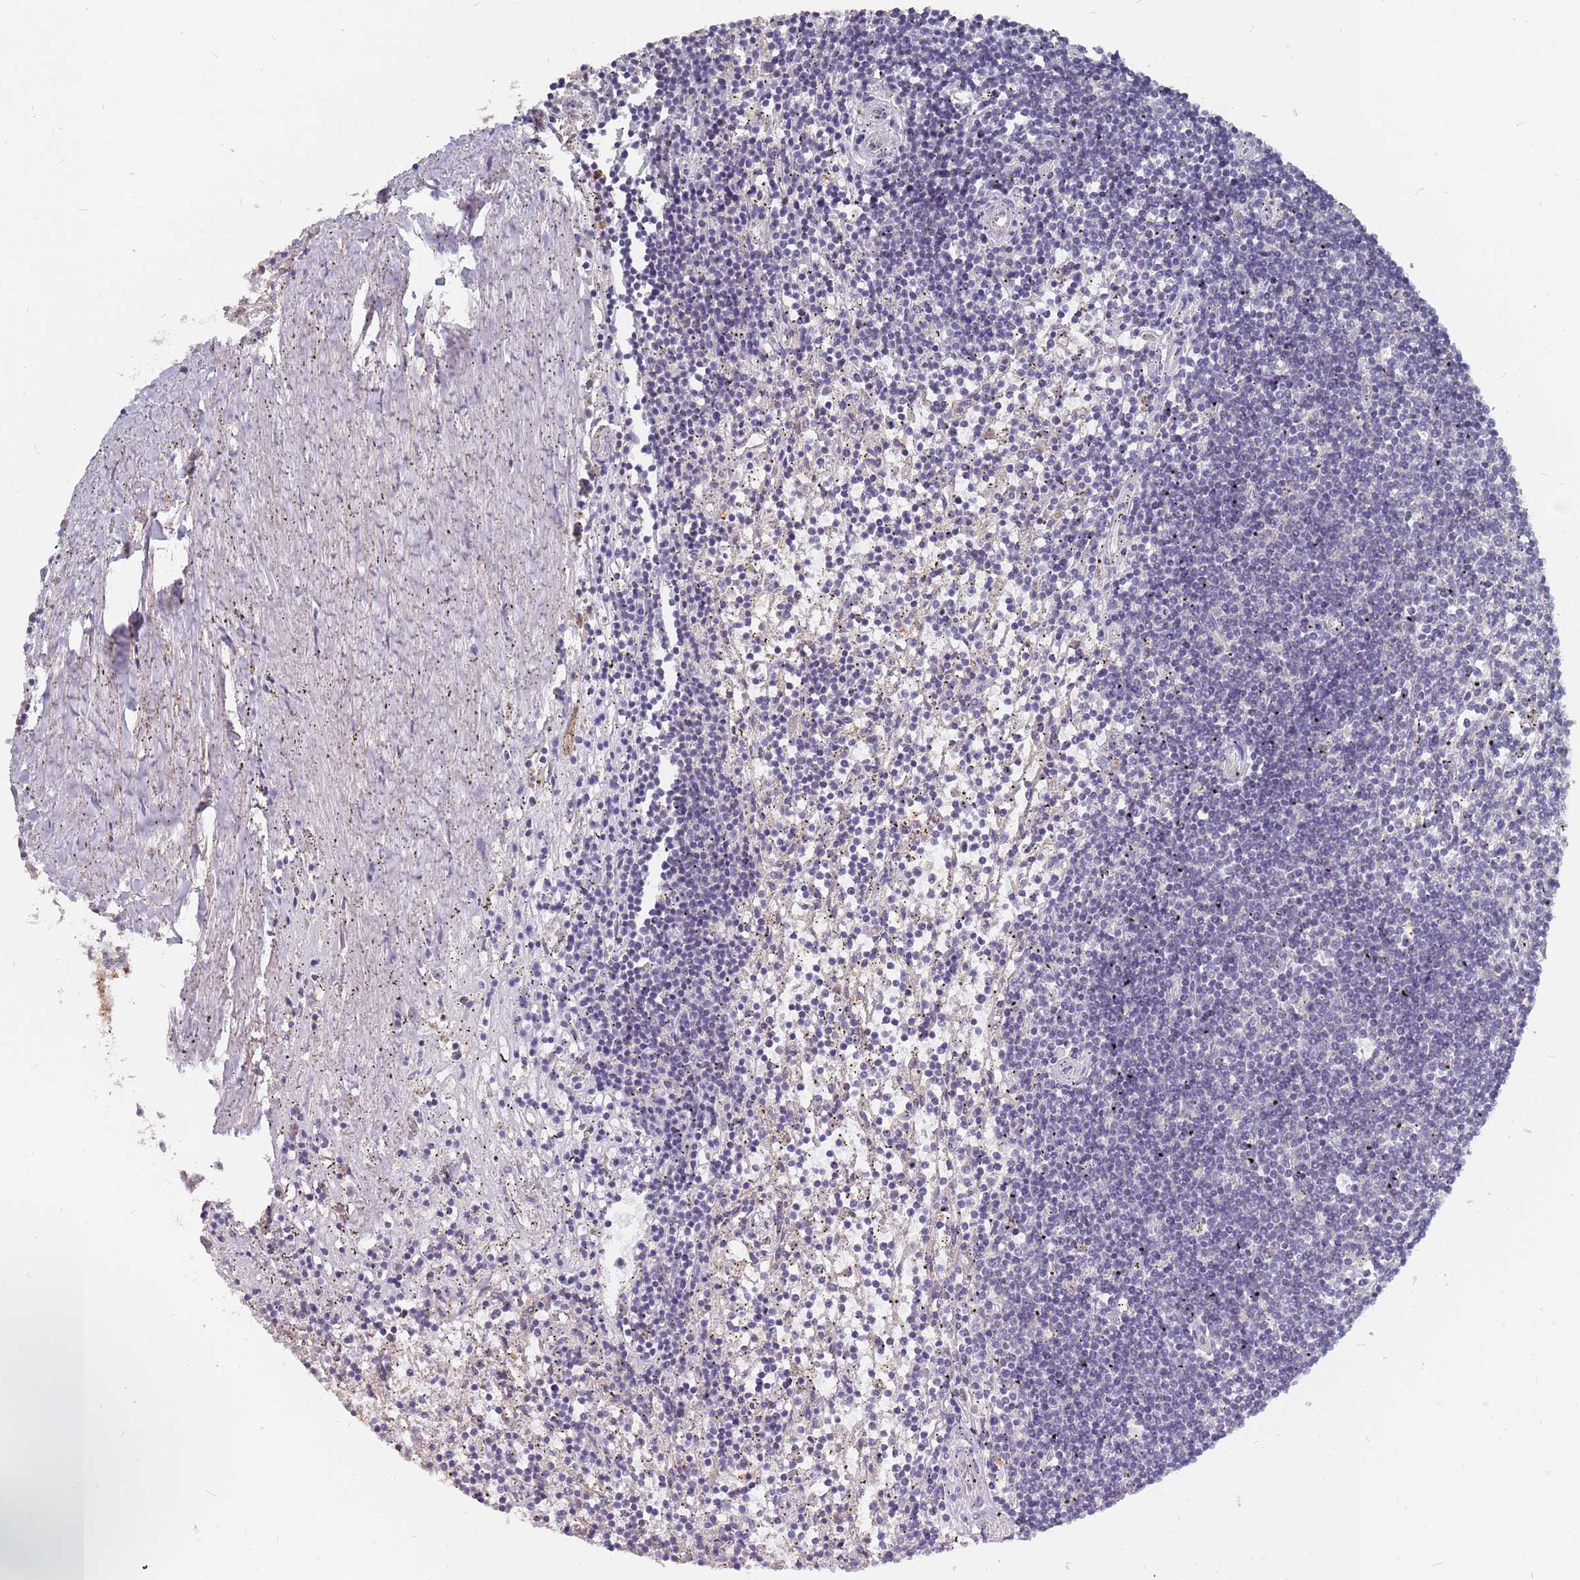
{"staining": {"intensity": "negative", "quantity": "none", "location": "none"}, "tissue": "lymphoma", "cell_type": "Tumor cells", "image_type": "cancer", "snomed": [{"axis": "morphology", "description": "Malignant lymphoma, non-Hodgkin's type, Low grade"}, {"axis": "topography", "description": "Spleen"}], "caption": "Protein analysis of malignant lymphoma, non-Hodgkin's type (low-grade) demonstrates no significant expression in tumor cells.", "gene": "TCEANC2", "patient": {"sex": "male", "age": 76}}